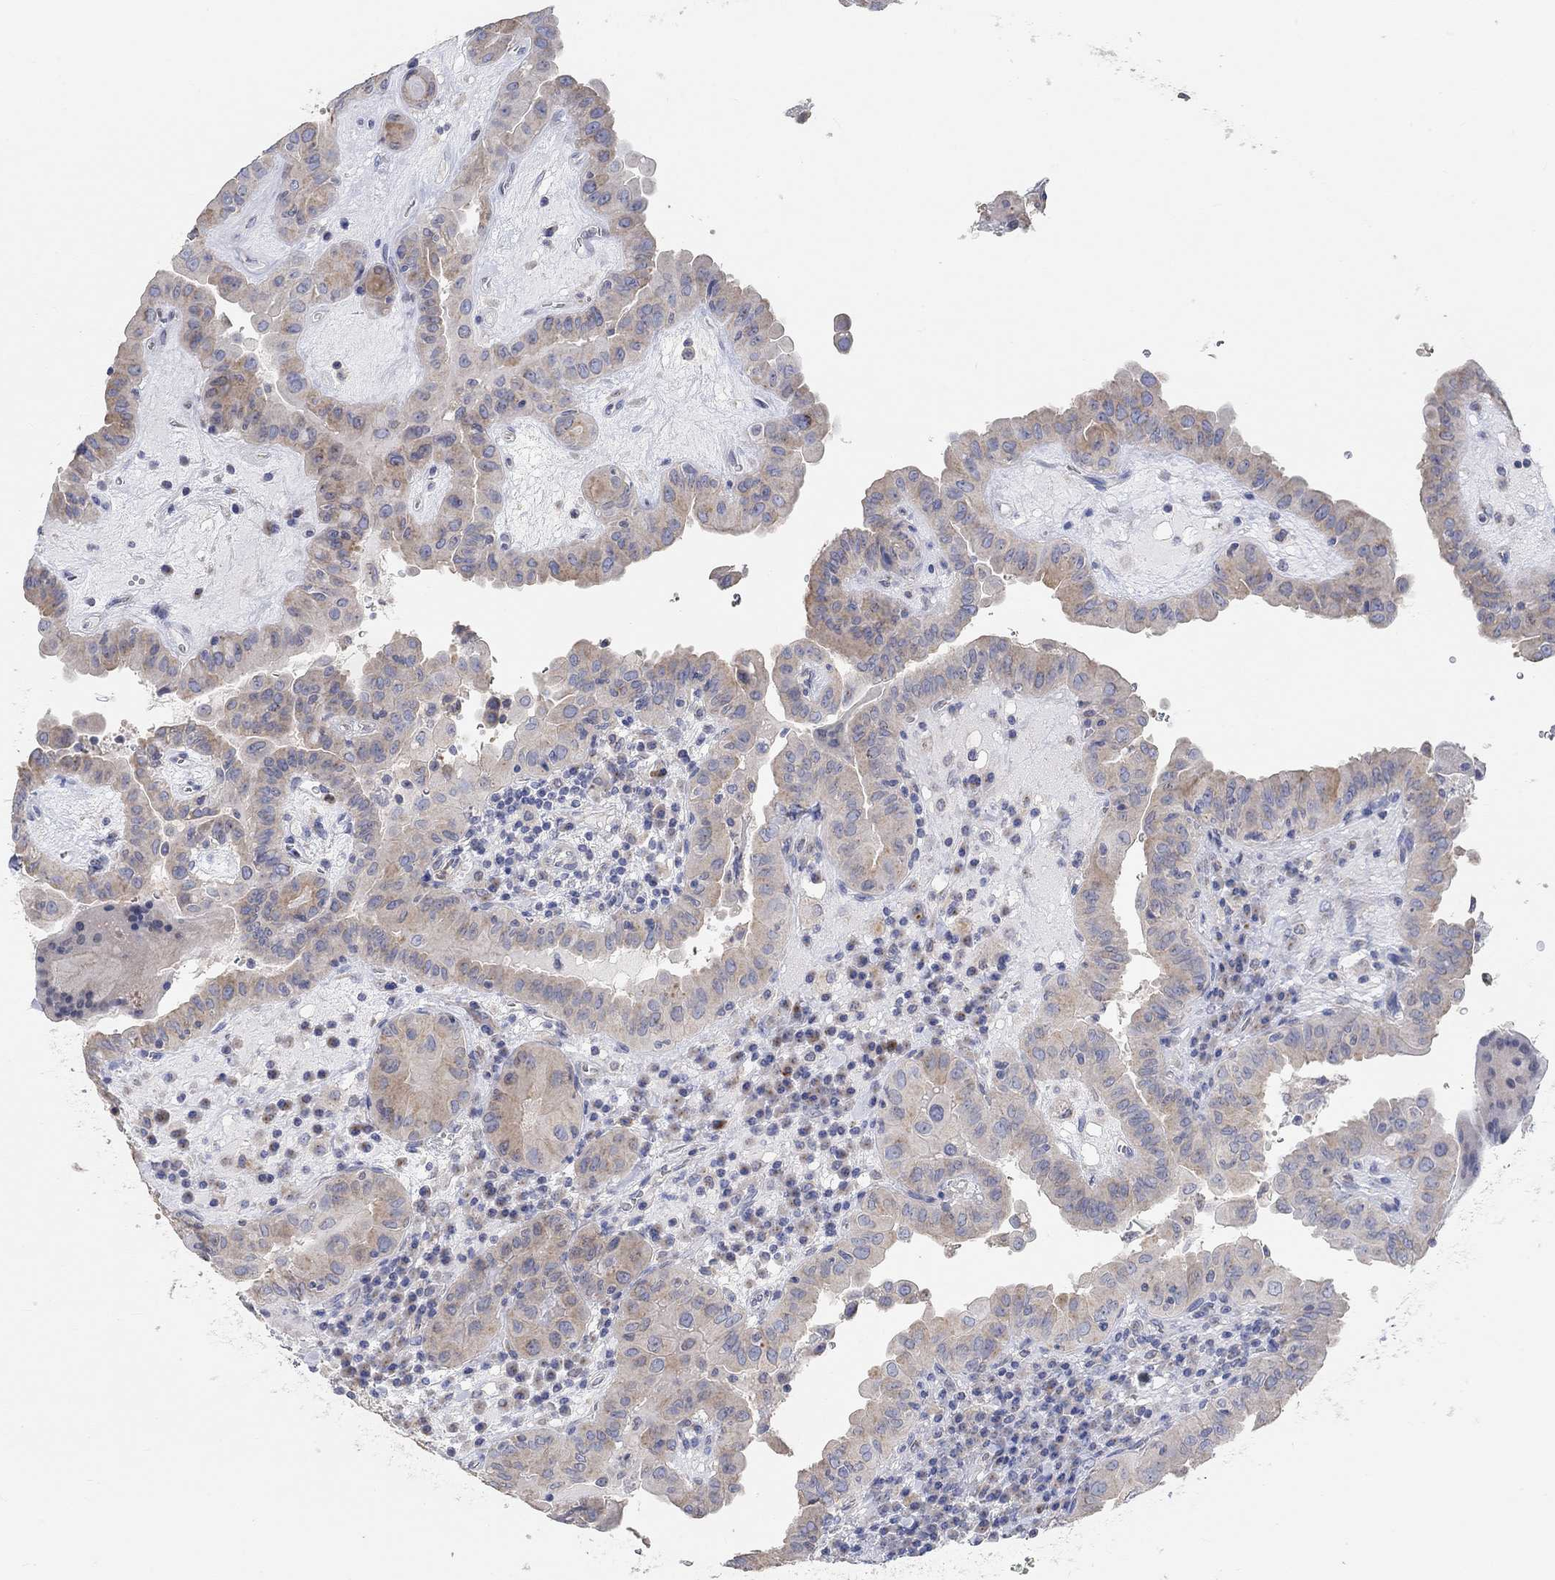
{"staining": {"intensity": "weak", "quantity": ">75%", "location": "cytoplasmic/membranous"}, "tissue": "thyroid cancer", "cell_type": "Tumor cells", "image_type": "cancer", "snomed": [{"axis": "morphology", "description": "Papillary adenocarcinoma, NOS"}, {"axis": "topography", "description": "Thyroid gland"}], "caption": "Thyroid cancer tissue displays weak cytoplasmic/membranous expression in about >75% of tumor cells, visualized by immunohistochemistry.", "gene": "NLRP14", "patient": {"sex": "female", "age": 37}}